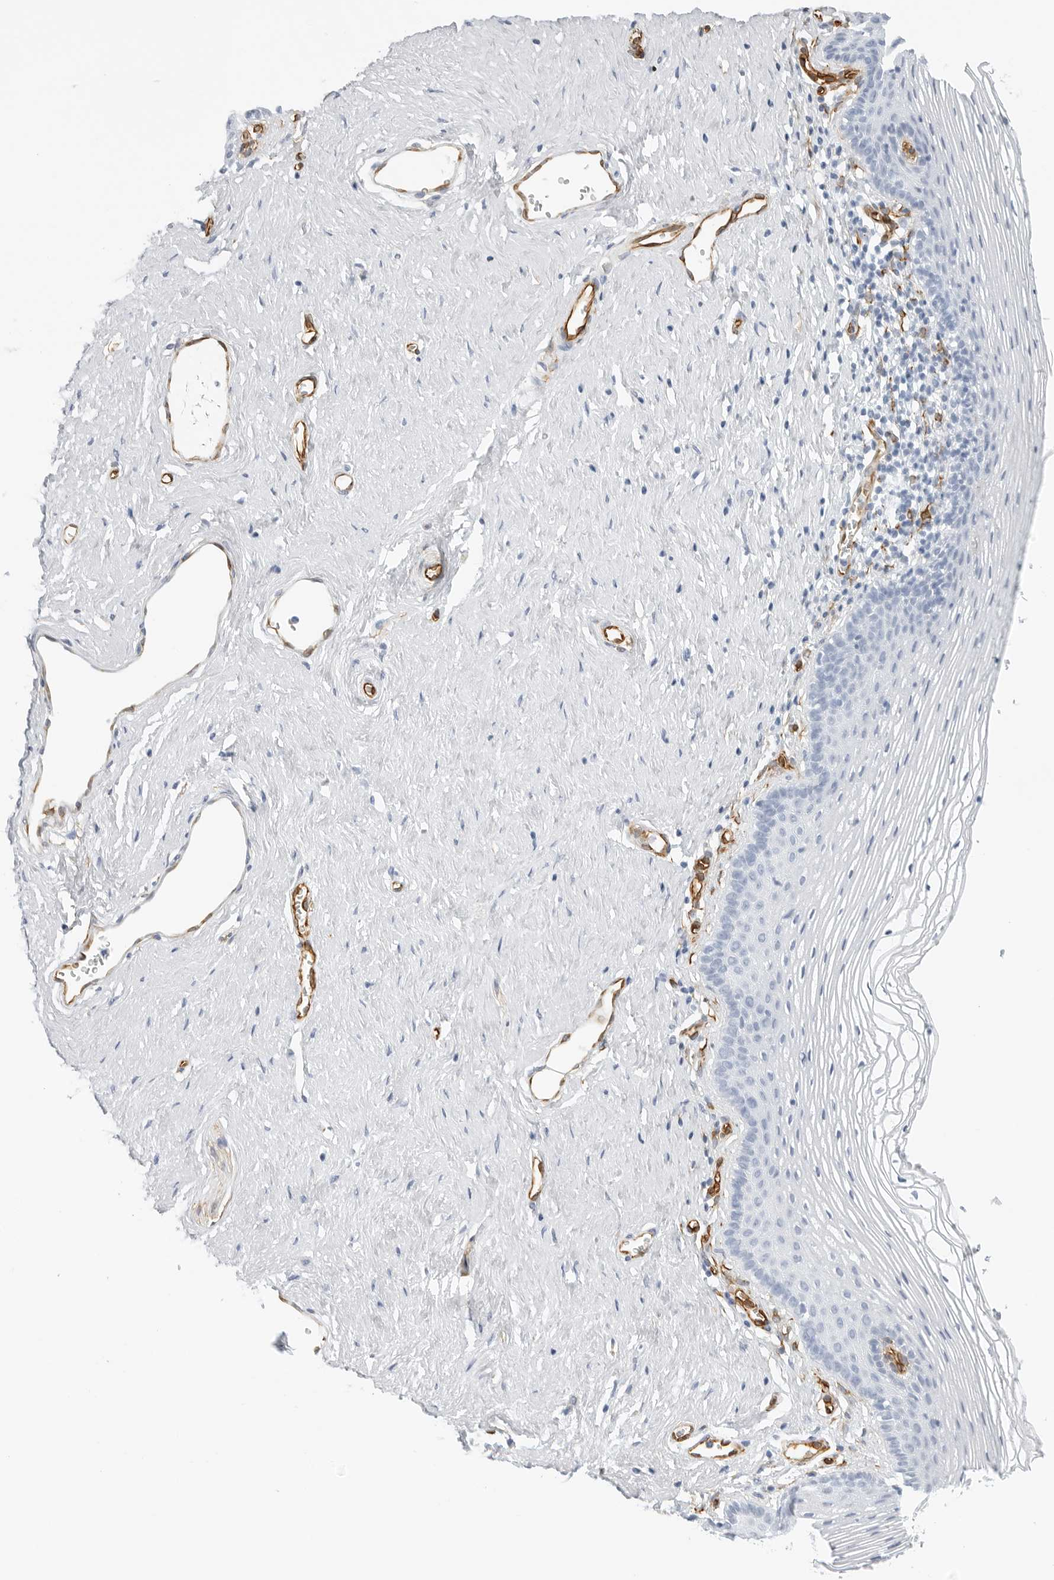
{"staining": {"intensity": "negative", "quantity": "none", "location": "none"}, "tissue": "vagina", "cell_type": "Squamous epithelial cells", "image_type": "normal", "snomed": [{"axis": "morphology", "description": "Normal tissue, NOS"}, {"axis": "topography", "description": "Vagina"}], "caption": "Vagina was stained to show a protein in brown. There is no significant positivity in squamous epithelial cells. The staining was performed using DAB to visualize the protein expression in brown, while the nuclei were stained in blue with hematoxylin (Magnification: 20x).", "gene": "NES", "patient": {"sex": "female", "age": 32}}